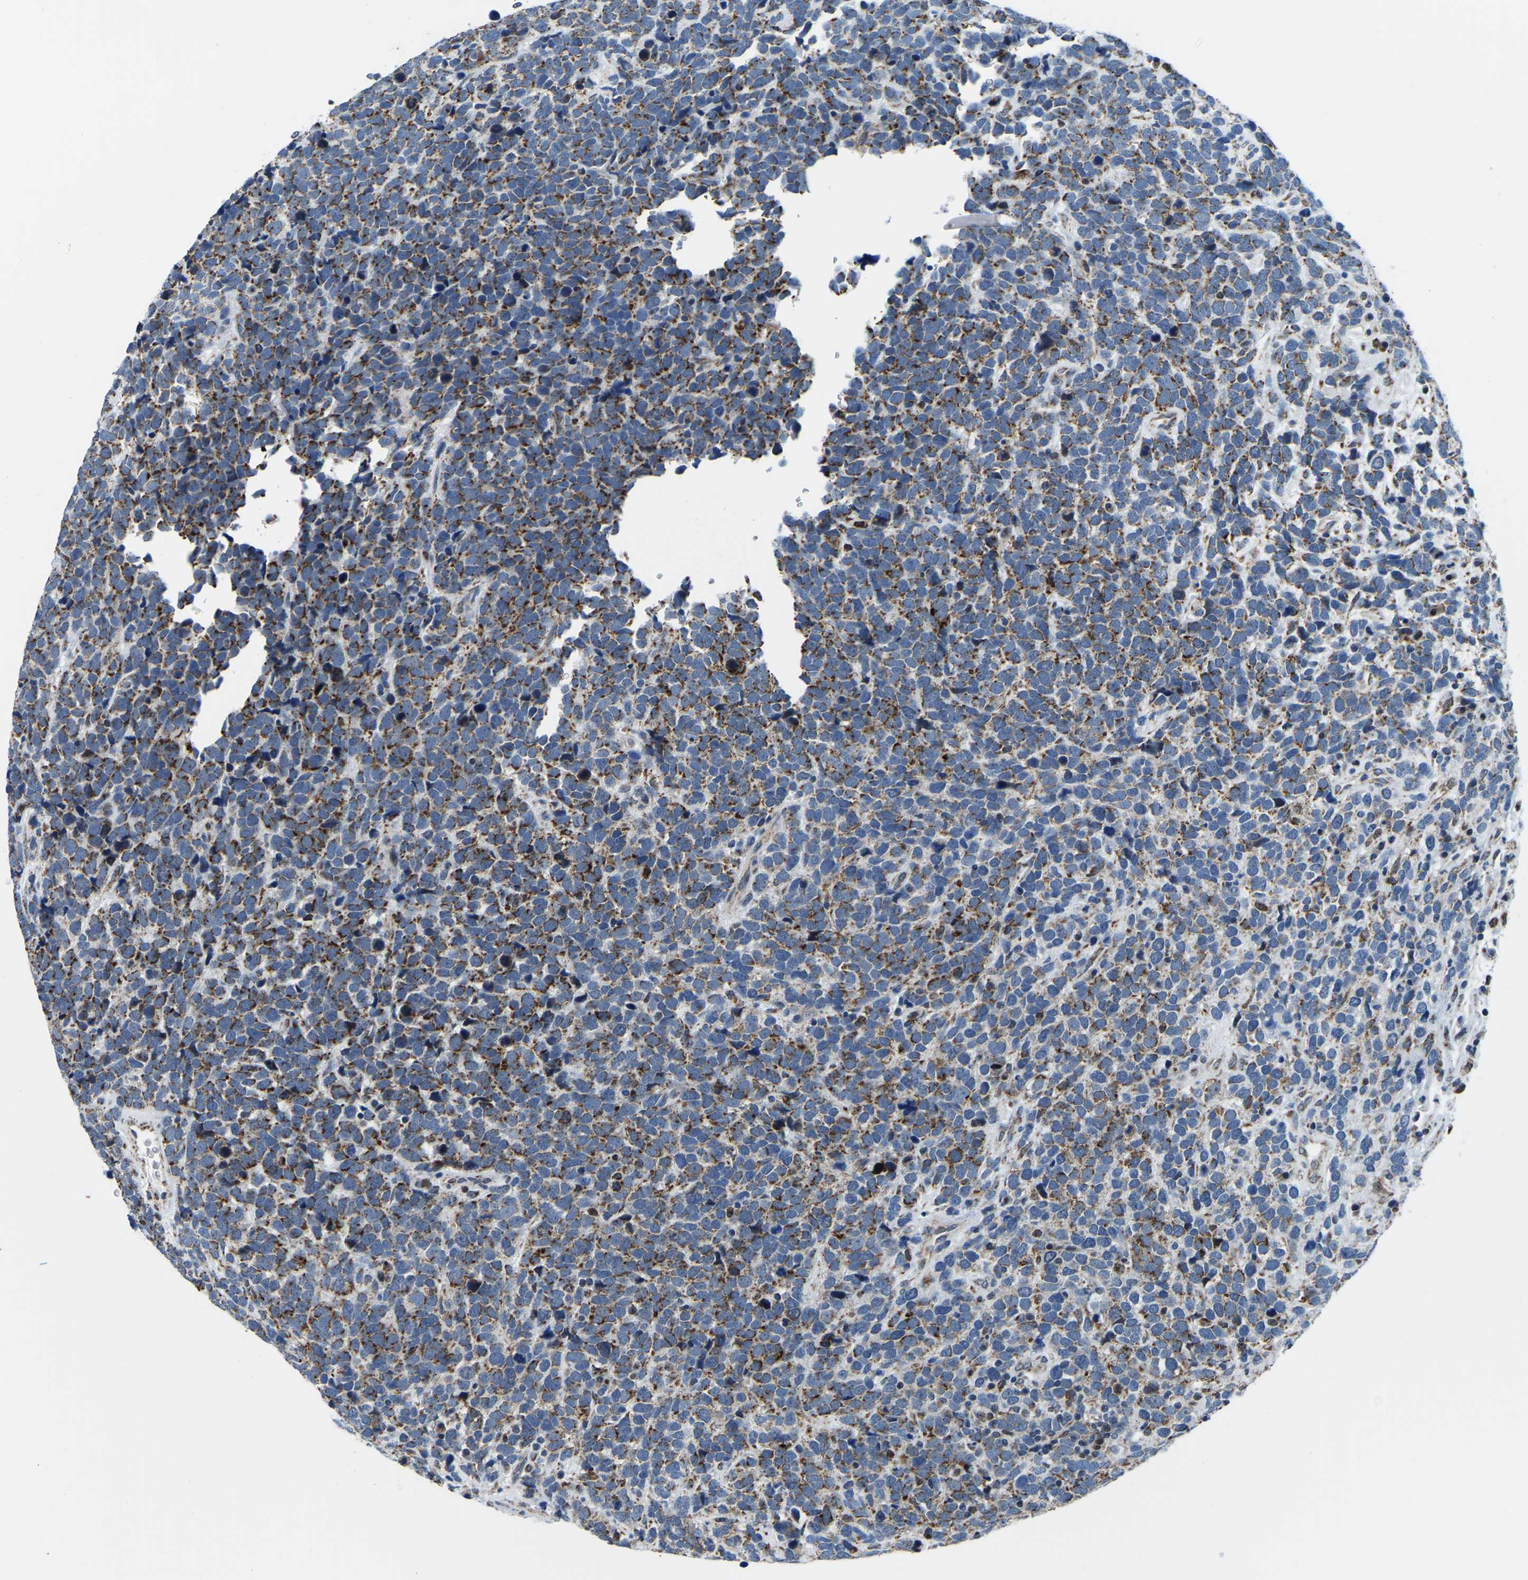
{"staining": {"intensity": "moderate", "quantity": ">75%", "location": "cytoplasmic/membranous"}, "tissue": "urothelial cancer", "cell_type": "Tumor cells", "image_type": "cancer", "snomed": [{"axis": "morphology", "description": "Urothelial carcinoma, High grade"}, {"axis": "topography", "description": "Urinary bladder"}], "caption": "Urothelial cancer tissue displays moderate cytoplasmic/membranous staining in approximately >75% of tumor cells", "gene": "BNIP3L", "patient": {"sex": "female", "age": 82}}